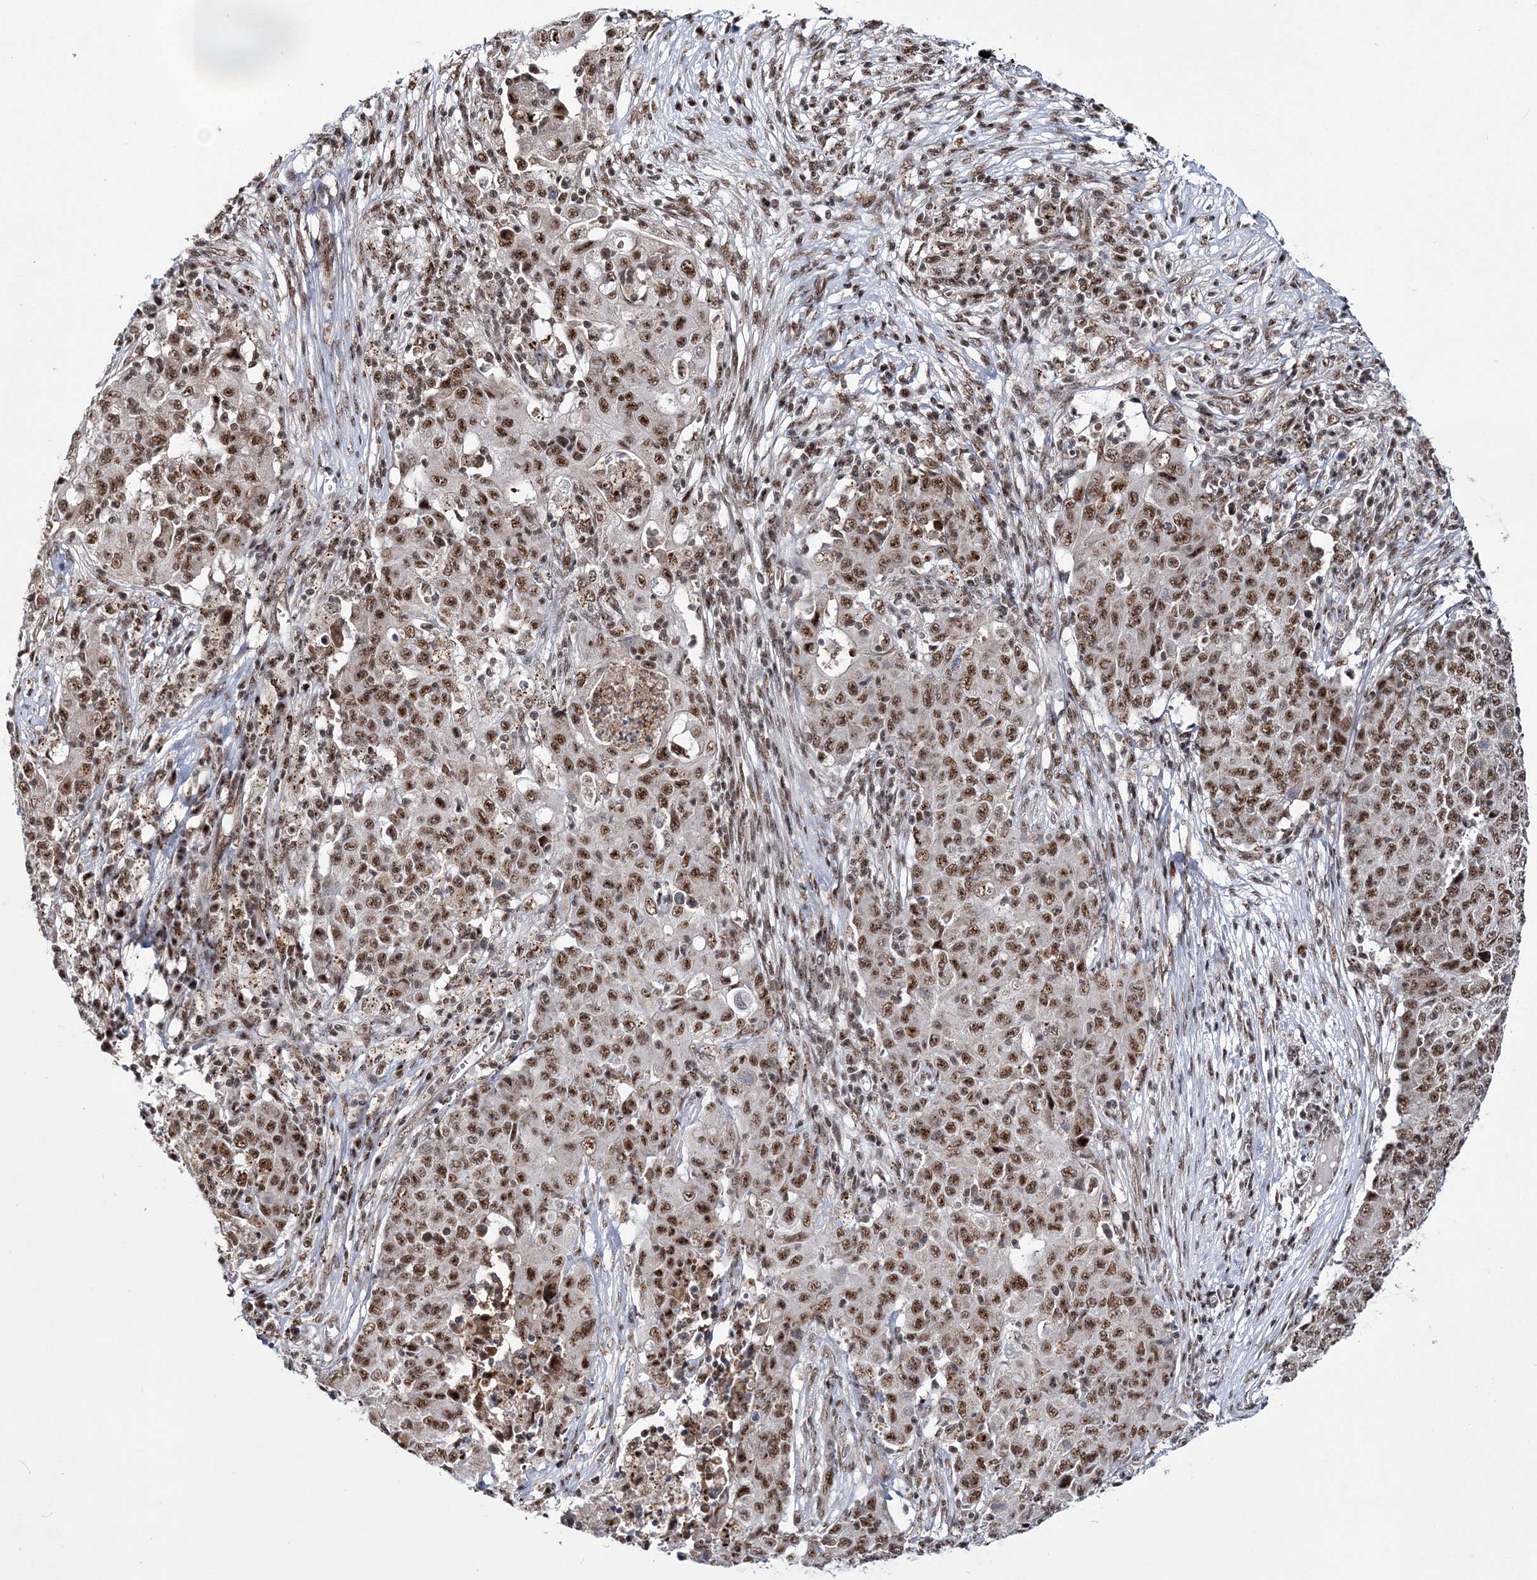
{"staining": {"intensity": "moderate", "quantity": ">75%", "location": "nuclear"}, "tissue": "ovarian cancer", "cell_type": "Tumor cells", "image_type": "cancer", "snomed": [{"axis": "morphology", "description": "Carcinoma, endometroid"}, {"axis": "topography", "description": "Ovary"}], "caption": "The immunohistochemical stain highlights moderate nuclear staining in tumor cells of ovarian cancer (endometroid carcinoma) tissue. Immunohistochemistry (ihc) stains the protein of interest in brown and the nuclei are stained blue.", "gene": "TATDN2", "patient": {"sex": "female", "age": 42}}